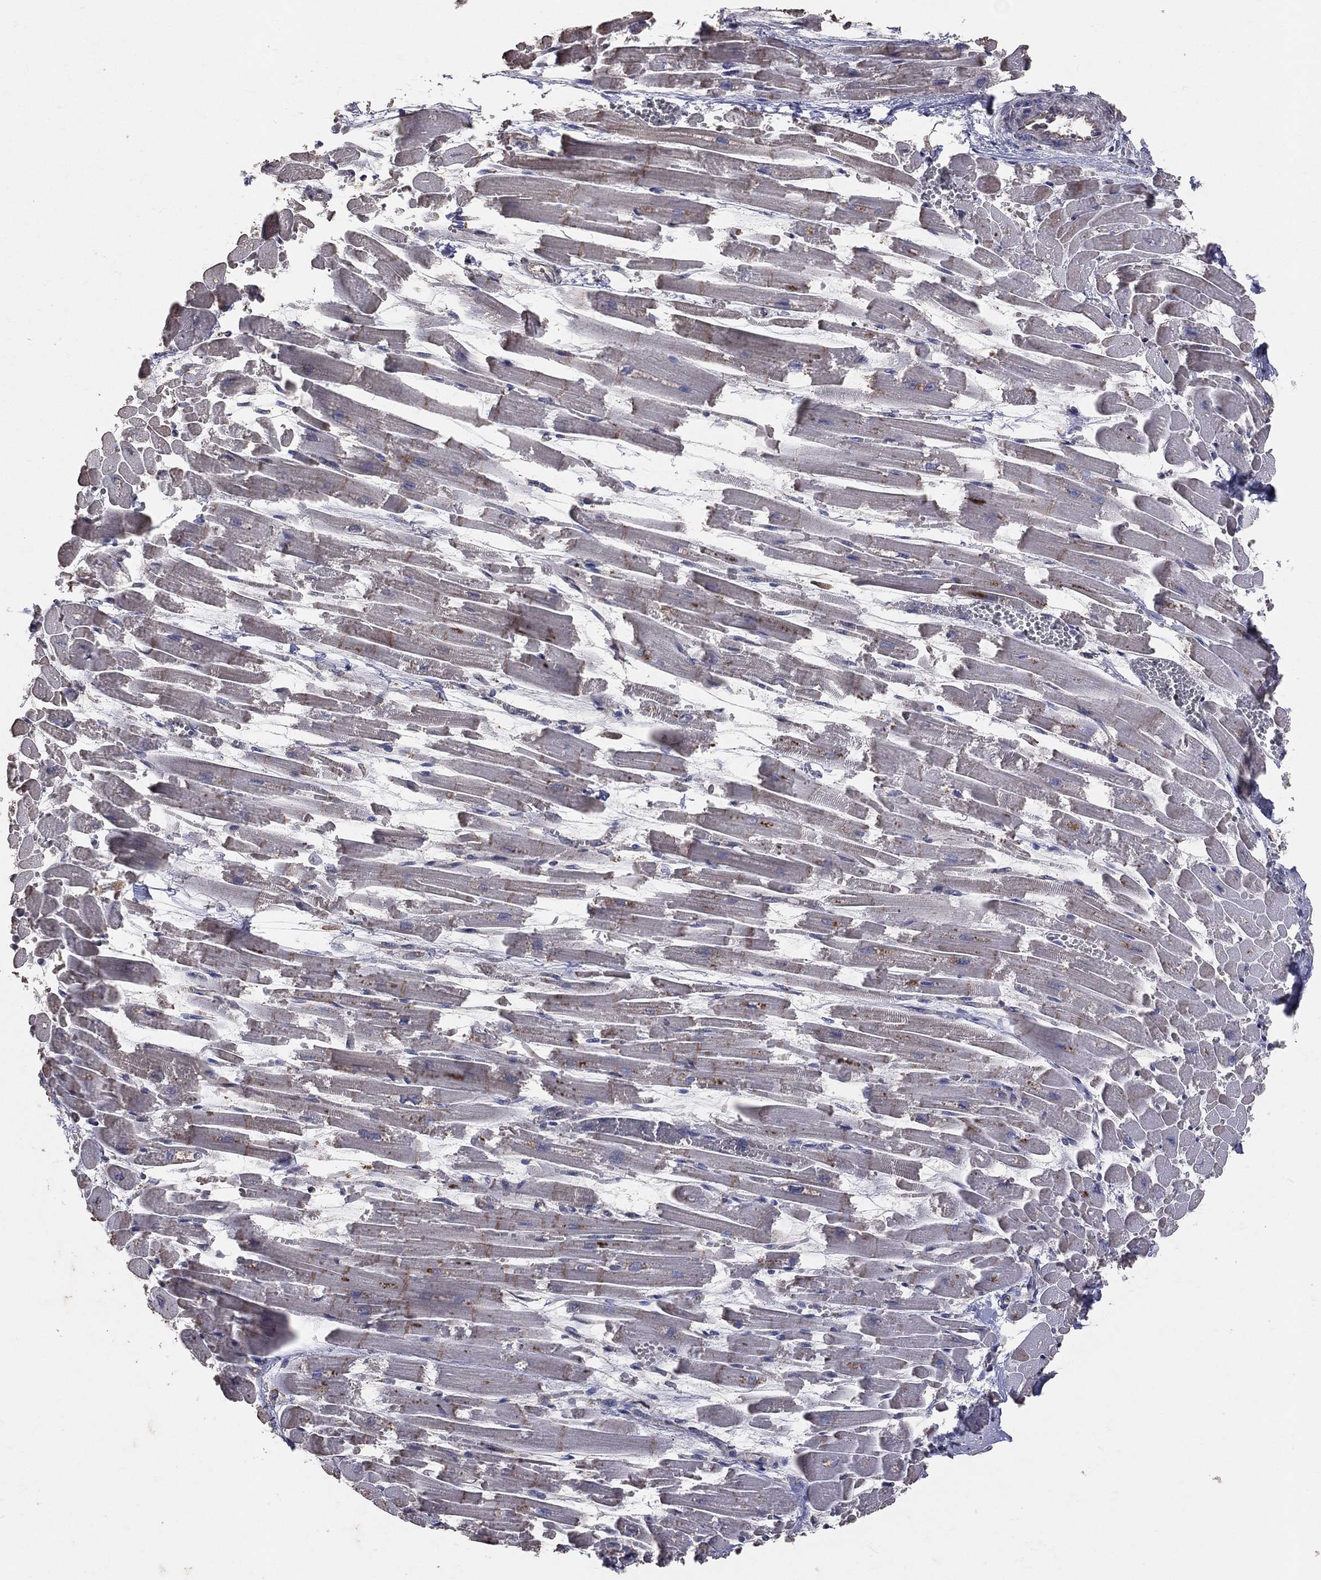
{"staining": {"intensity": "moderate", "quantity": "<25%", "location": "cytoplasmic/membranous"}, "tissue": "heart muscle", "cell_type": "Cardiomyocytes", "image_type": "normal", "snomed": [{"axis": "morphology", "description": "Normal tissue, NOS"}, {"axis": "topography", "description": "Heart"}], "caption": "Immunohistochemistry (IHC) of benign human heart muscle reveals low levels of moderate cytoplasmic/membranous expression in approximately <25% of cardiomyocytes. The protein is shown in brown color, while the nuclei are stained blue.", "gene": "LY6K", "patient": {"sex": "female", "age": 52}}